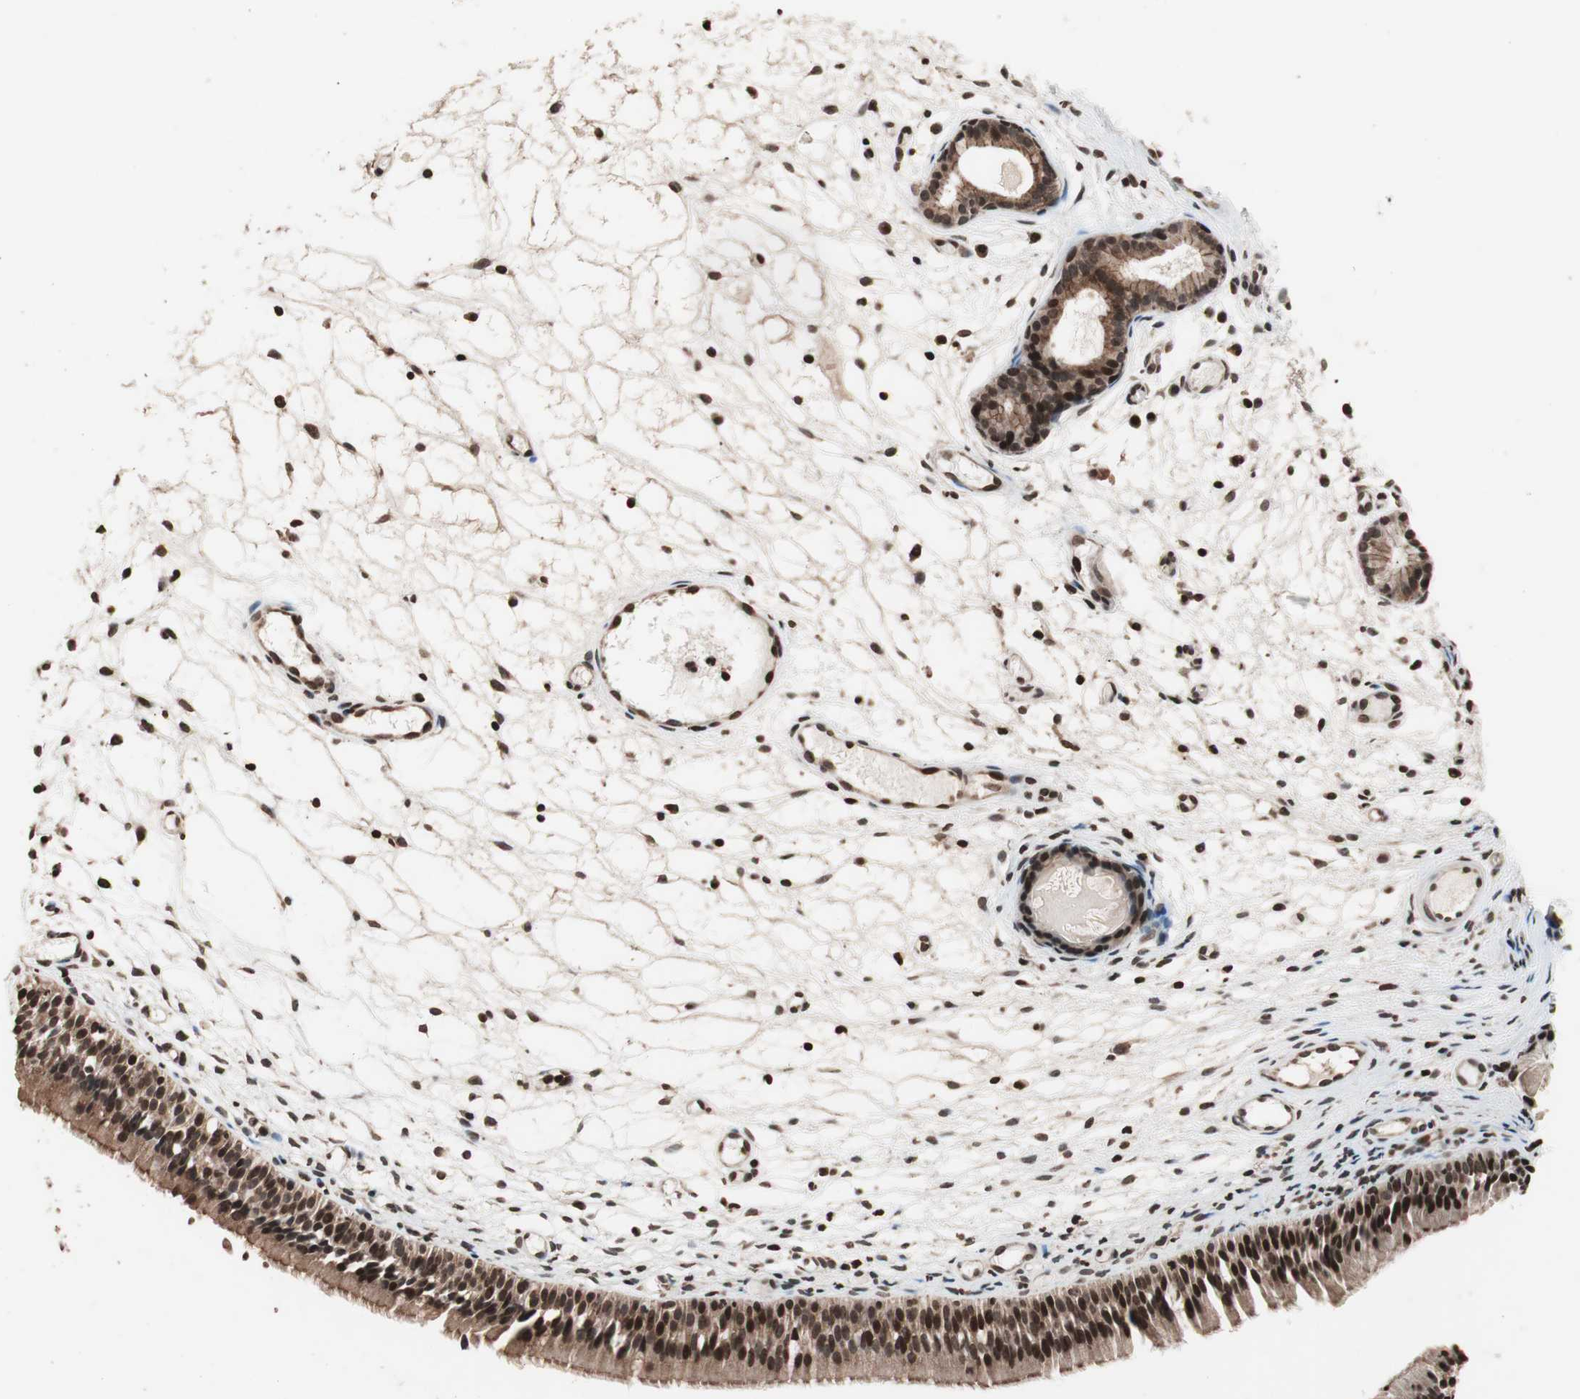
{"staining": {"intensity": "strong", "quantity": ">75%", "location": "cytoplasmic/membranous"}, "tissue": "nasopharynx", "cell_type": "Respiratory epithelial cells", "image_type": "normal", "snomed": [{"axis": "morphology", "description": "Normal tissue, NOS"}, {"axis": "topography", "description": "Nasopharynx"}], "caption": "Strong cytoplasmic/membranous positivity is seen in about >75% of respiratory epithelial cells in unremarkable nasopharynx.", "gene": "ZFC3H1", "patient": {"sex": "female", "age": 54}}